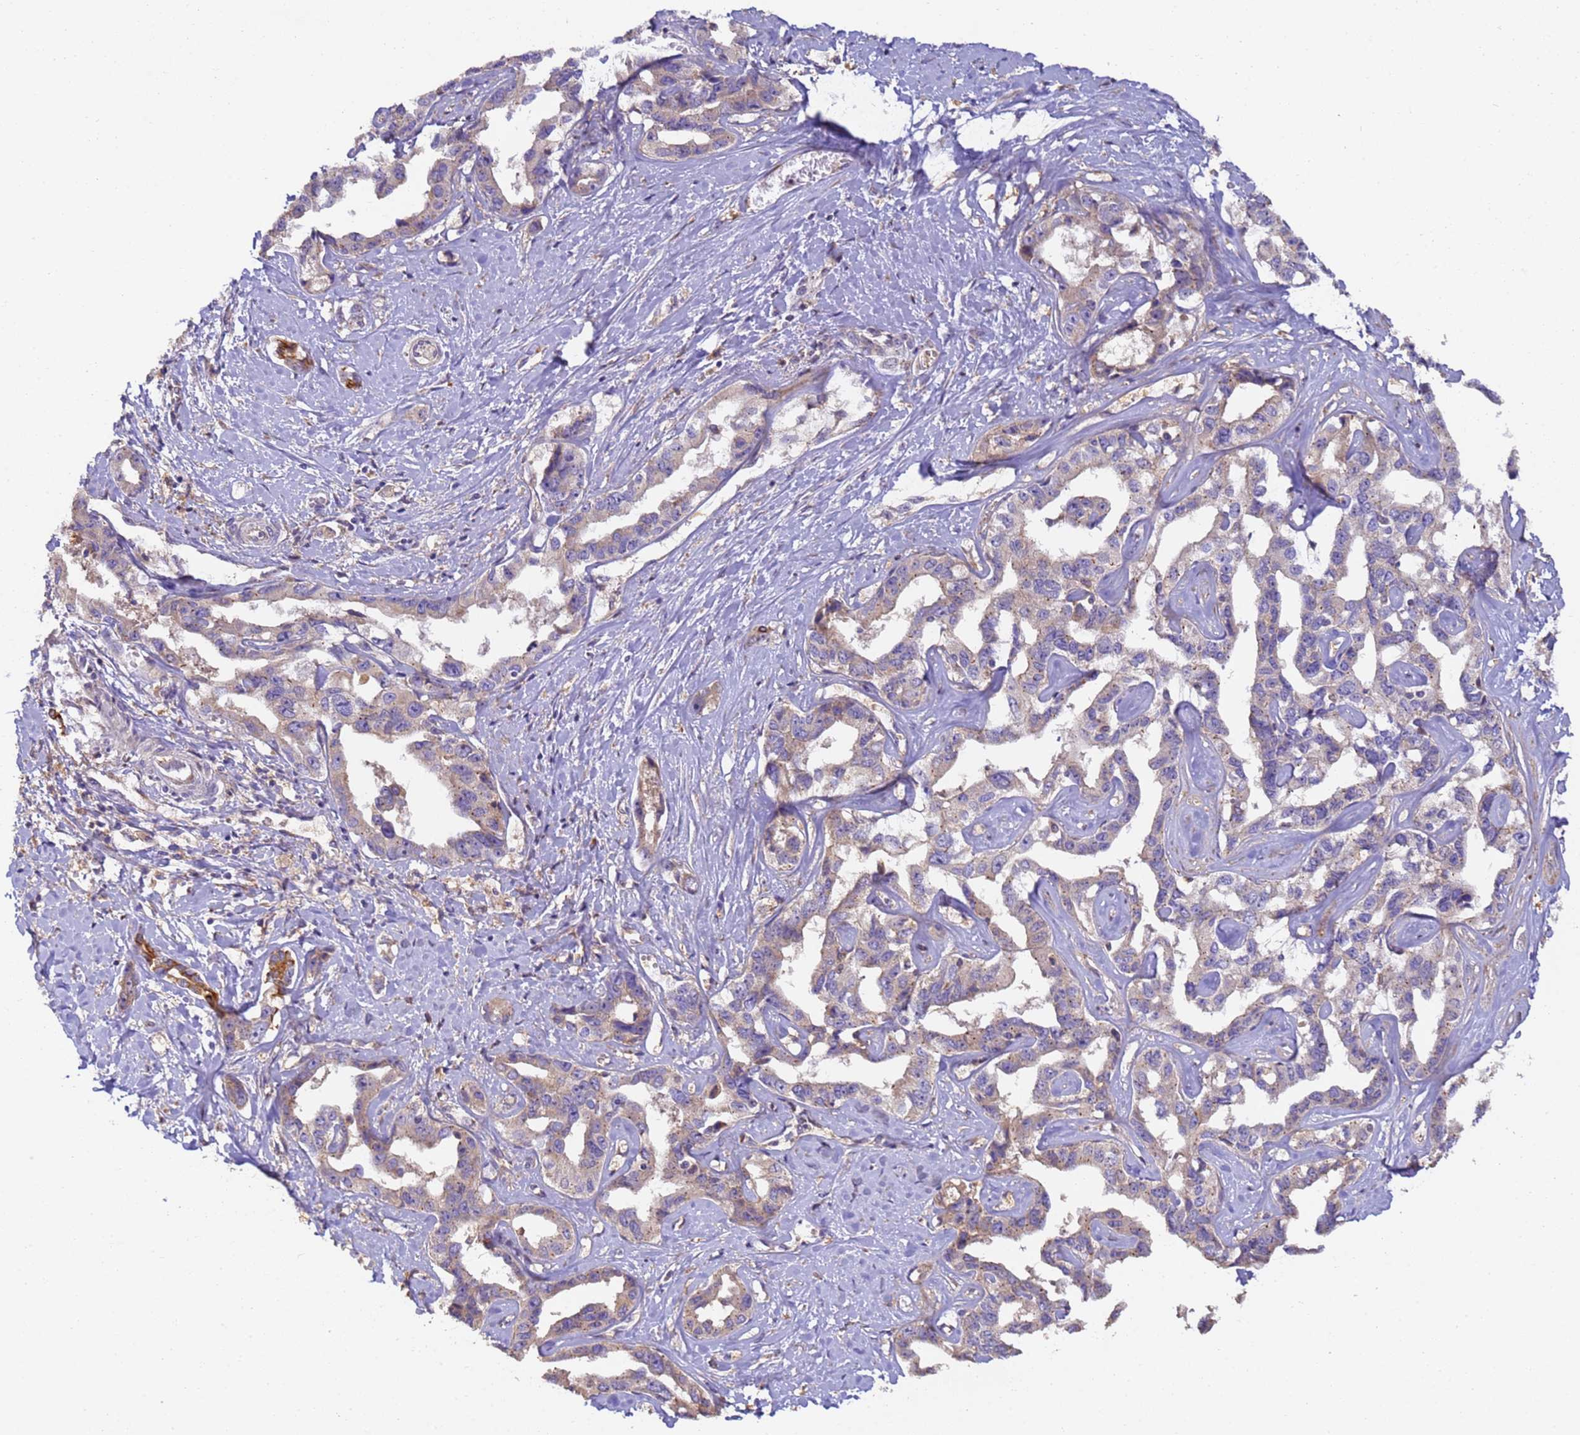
{"staining": {"intensity": "weak", "quantity": "25%-75%", "location": "cytoplasmic/membranous"}, "tissue": "liver cancer", "cell_type": "Tumor cells", "image_type": "cancer", "snomed": [{"axis": "morphology", "description": "Cholangiocarcinoma"}, {"axis": "topography", "description": "Liver"}], "caption": "There is low levels of weak cytoplasmic/membranous staining in tumor cells of liver cancer (cholangiocarcinoma), as demonstrated by immunohistochemical staining (brown color).", "gene": "TIGAR", "patient": {"sex": "male", "age": 59}}